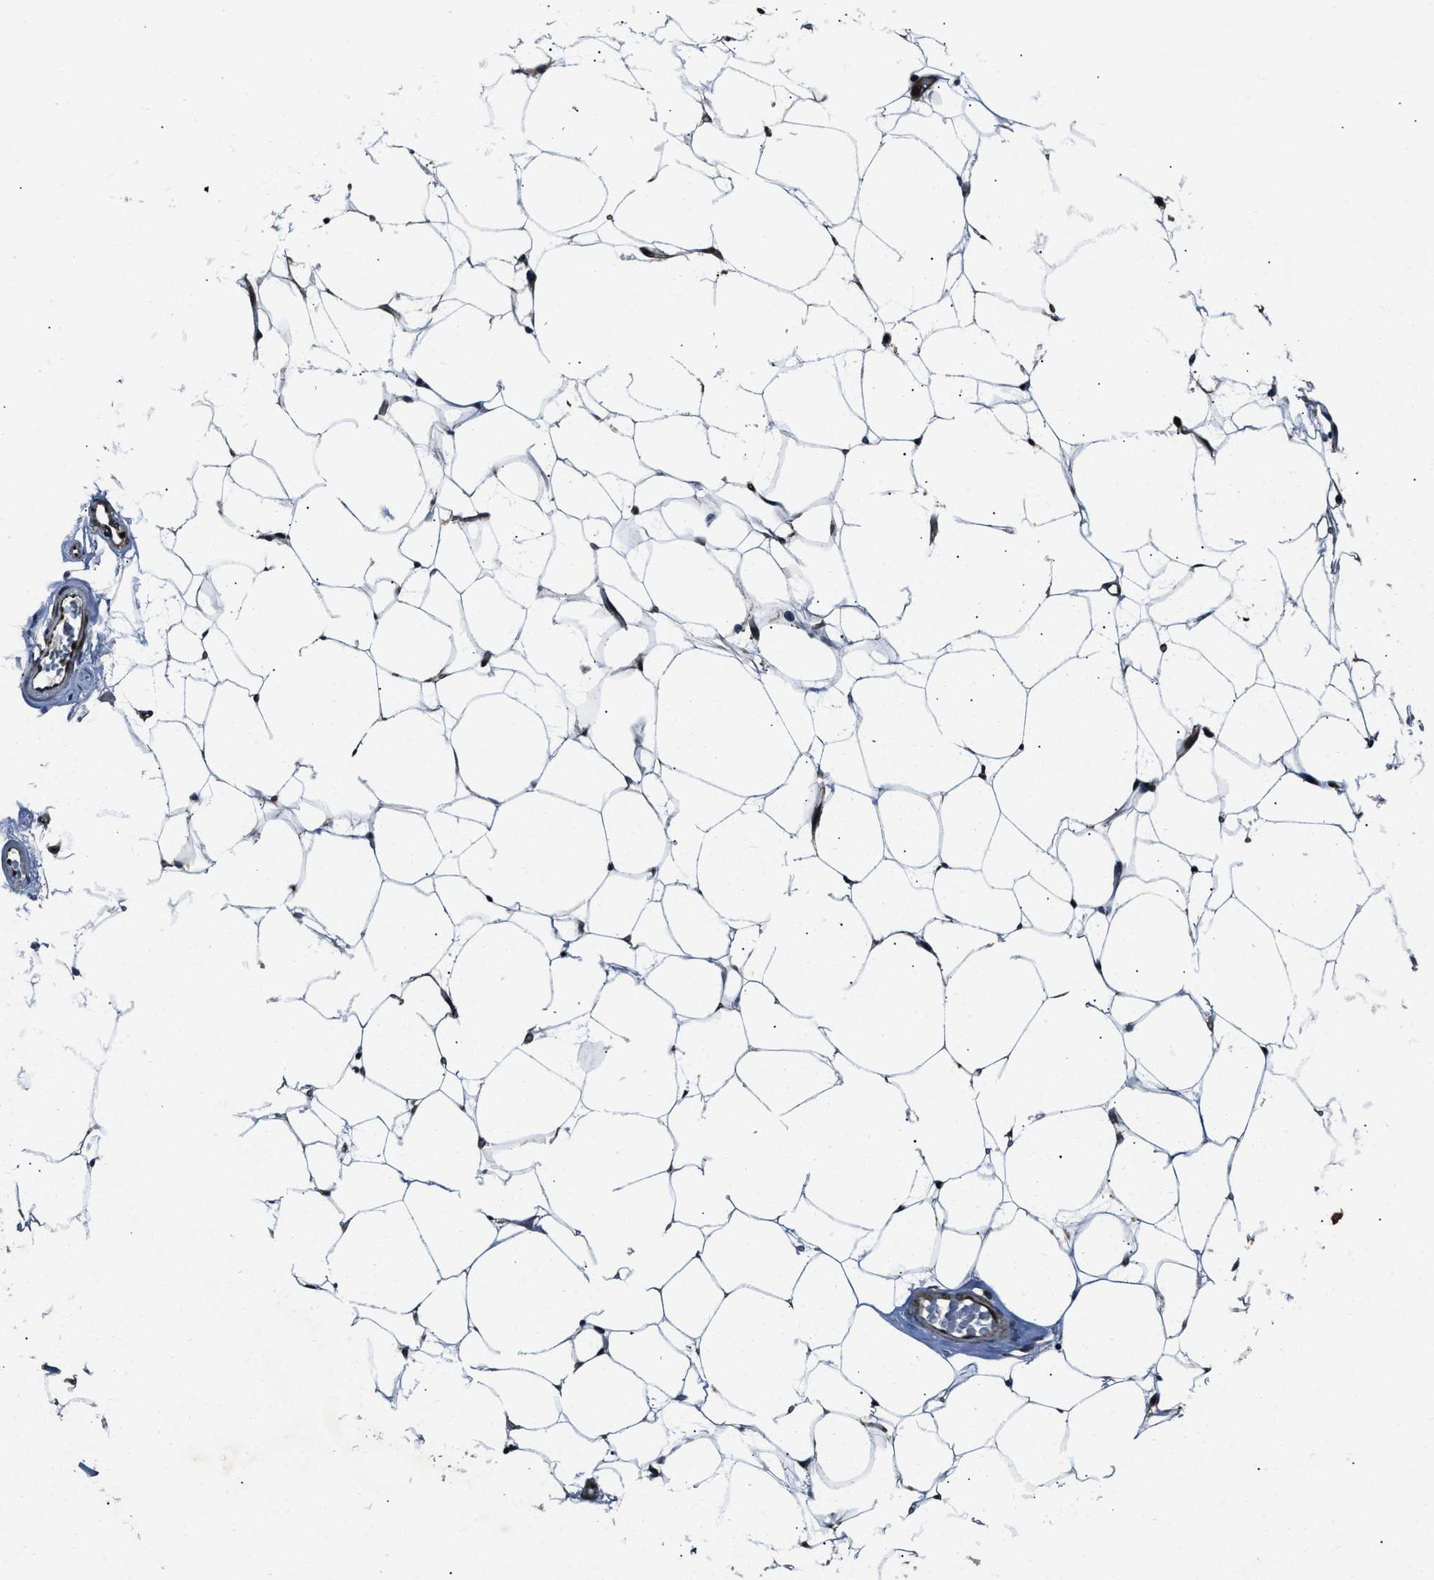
{"staining": {"intensity": "moderate", "quantity": "25%-75%", "location": "cytoplasmic/membranous,nuclear"}, "tissue": "adipose tissue", "cell_type": "Adipocytes", "image_type": "normal", "snomed": [{"axis": "morphology", "description": "Normal tissue, NOS"}, {"axis": "topography", "description": "Breast"}, {"axis": "topography", "description": "Soft tissue"}], "caption": "The immunohistochemical stain shows moderate cytoplasmic/membranous,nuclear positivity in adipocytes of normal adipose tissue.", "gene": "DYNC2I1", "patient": {"sex": "female", "age": 75}}